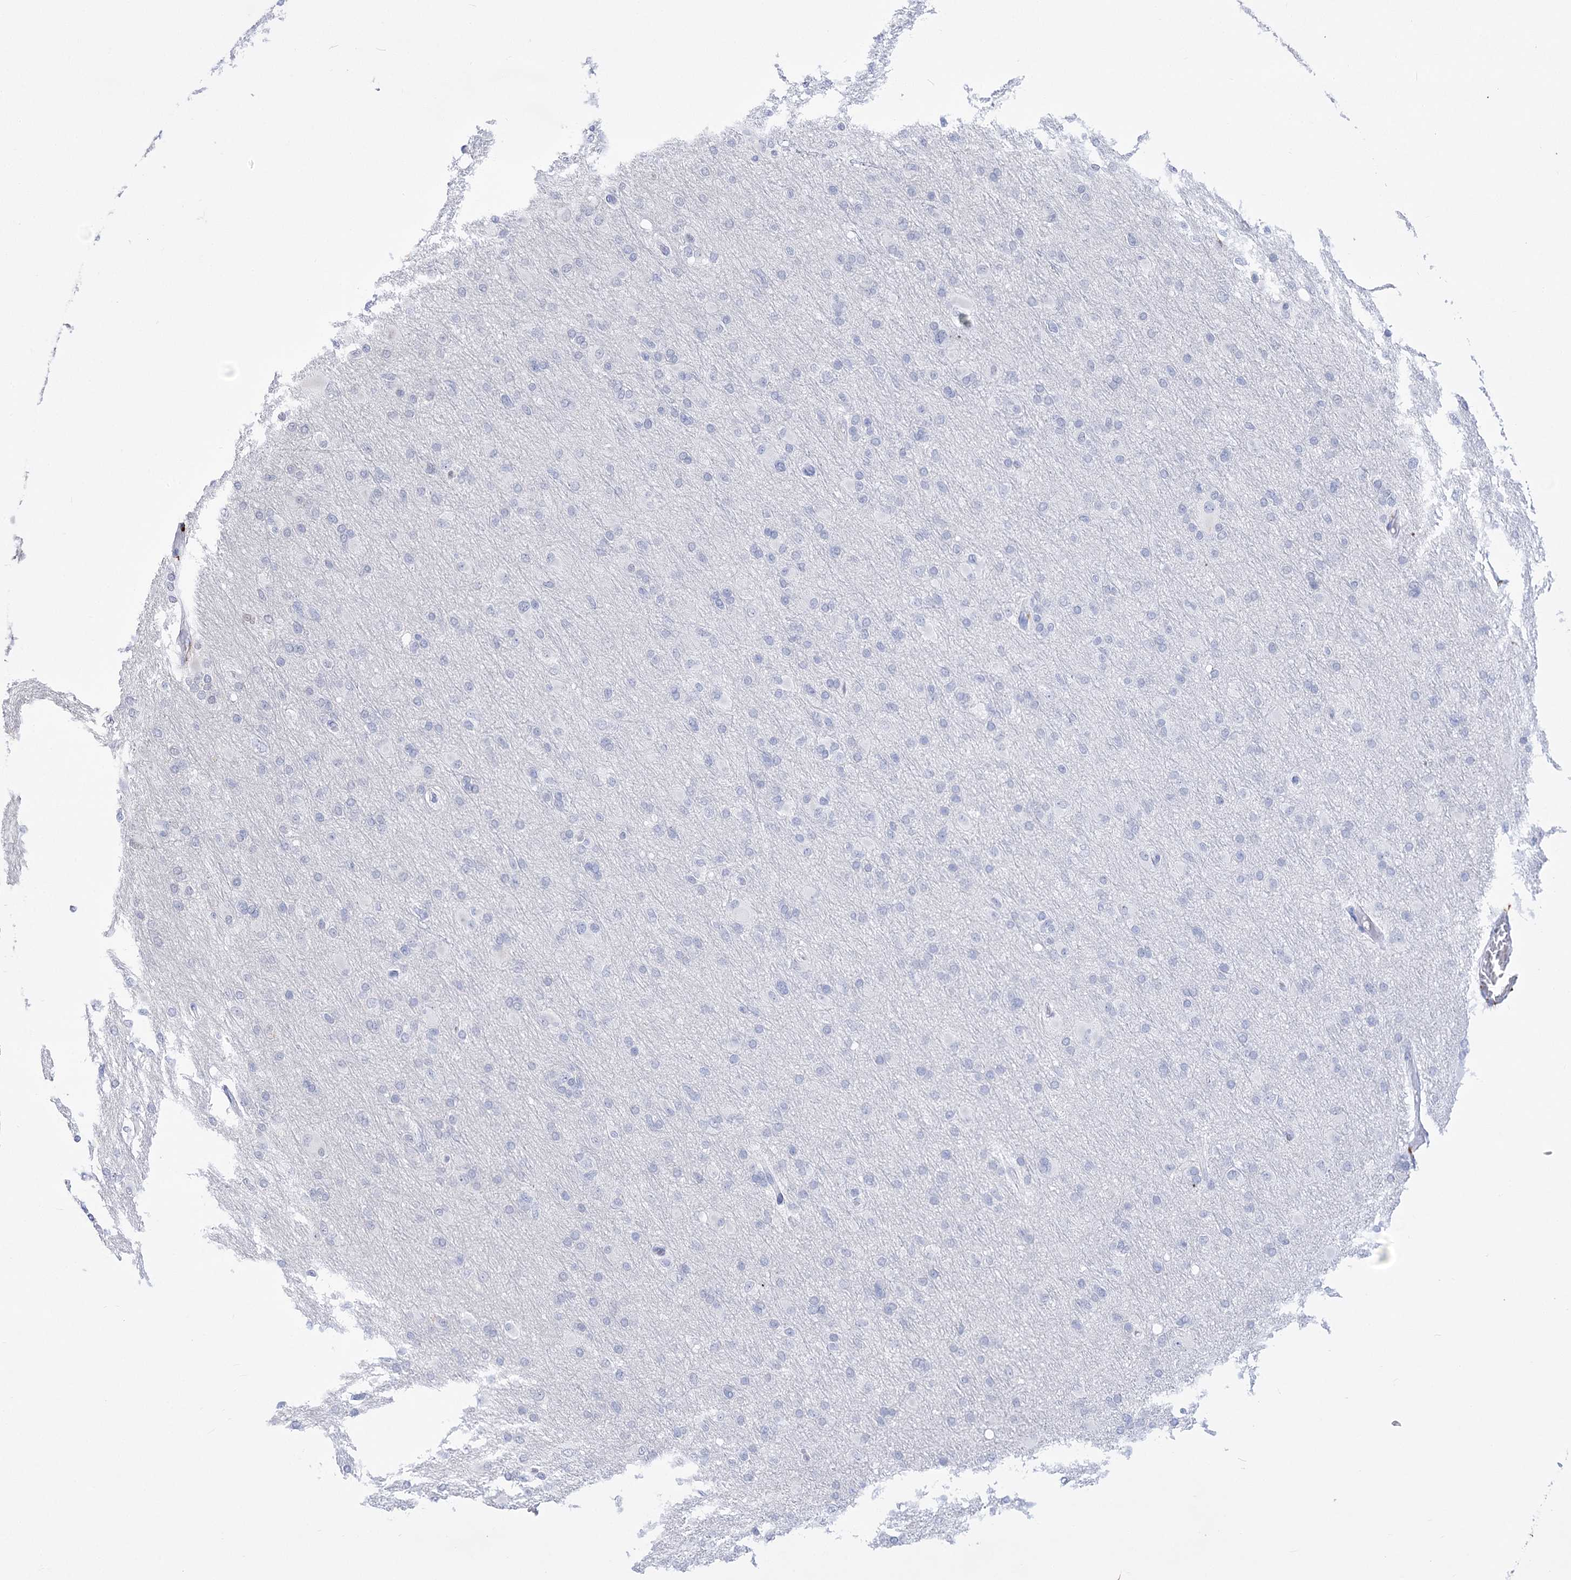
{"staining": {"intensity": "negative", "quantity": "none", "location": "none"}, "tissue": "glioma", "cell_type": "Tumor cells", "image_type": "cancer", "snomed": [{"axis": "morphology", "description": "Glioma, malignant, High grade"}, {"axis": "topography", "description": "Cerebral cortex"}], "caption": "Tumor cells show no significant protein expression in glioma.", "gene": "SIAE", "patient": {"sex": "female", "age": 36}}